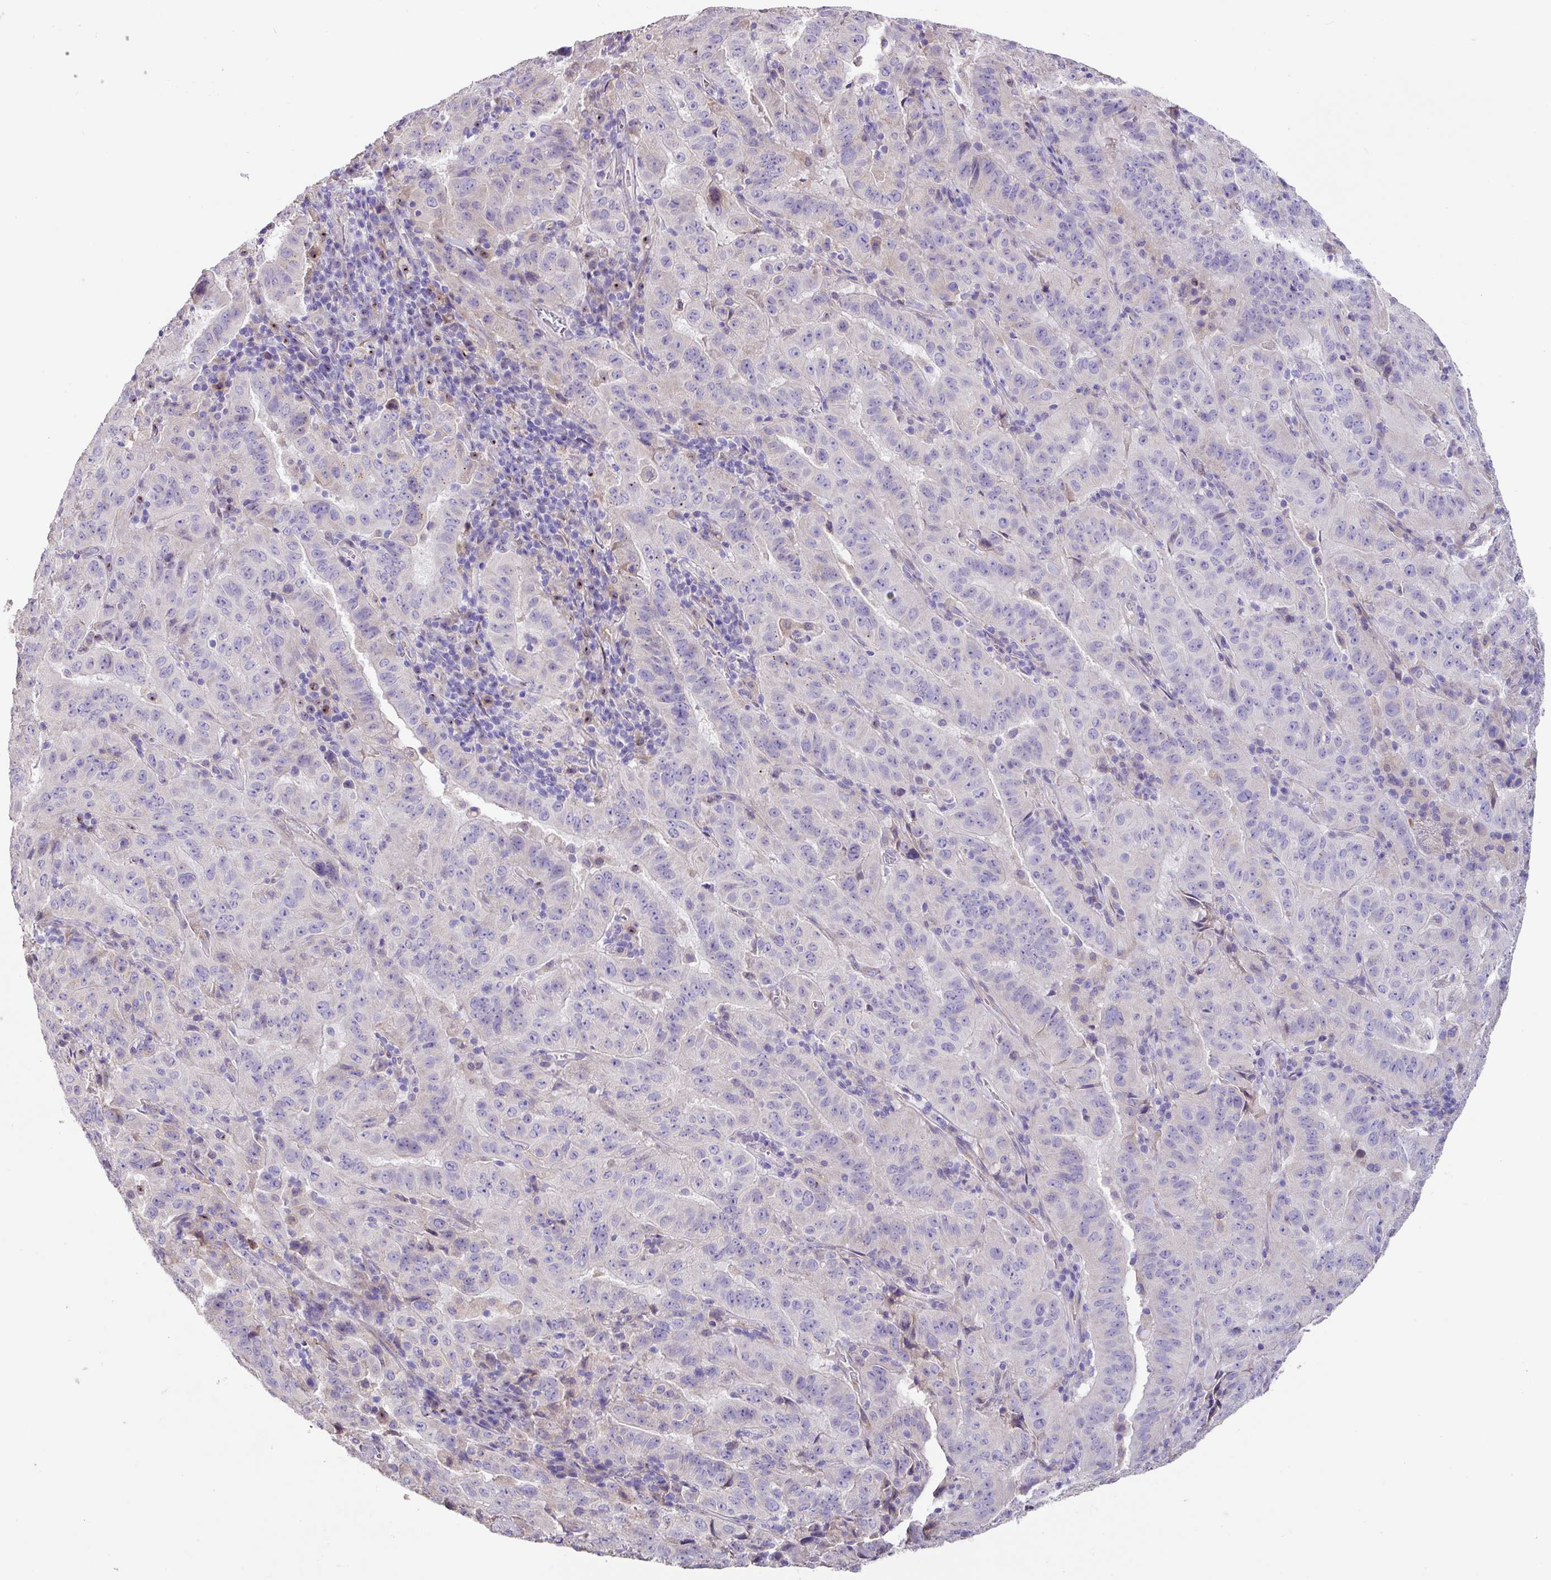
{"staining": {"intensity": "negative", "quantity": "none", "location": "none"}, "tissue": "pancreatic cancer", "cell_type": "Tumor cells", "image_type": "cancer", "snomed": [{"axis": "morphology", "description": "Adenocarcinoma, NOS"}, {"axis": "topography", "description": "Pancreas"}], "caption": "Photomicrograph shows no significant protein staining in tumor cells of pancreatic cancer (adenocarcinoma). (DAB IHC visualized using brightfield microscopy, high magnification).", "gene": "ZG16", "patient": {"sex": "male", "age": 63}}